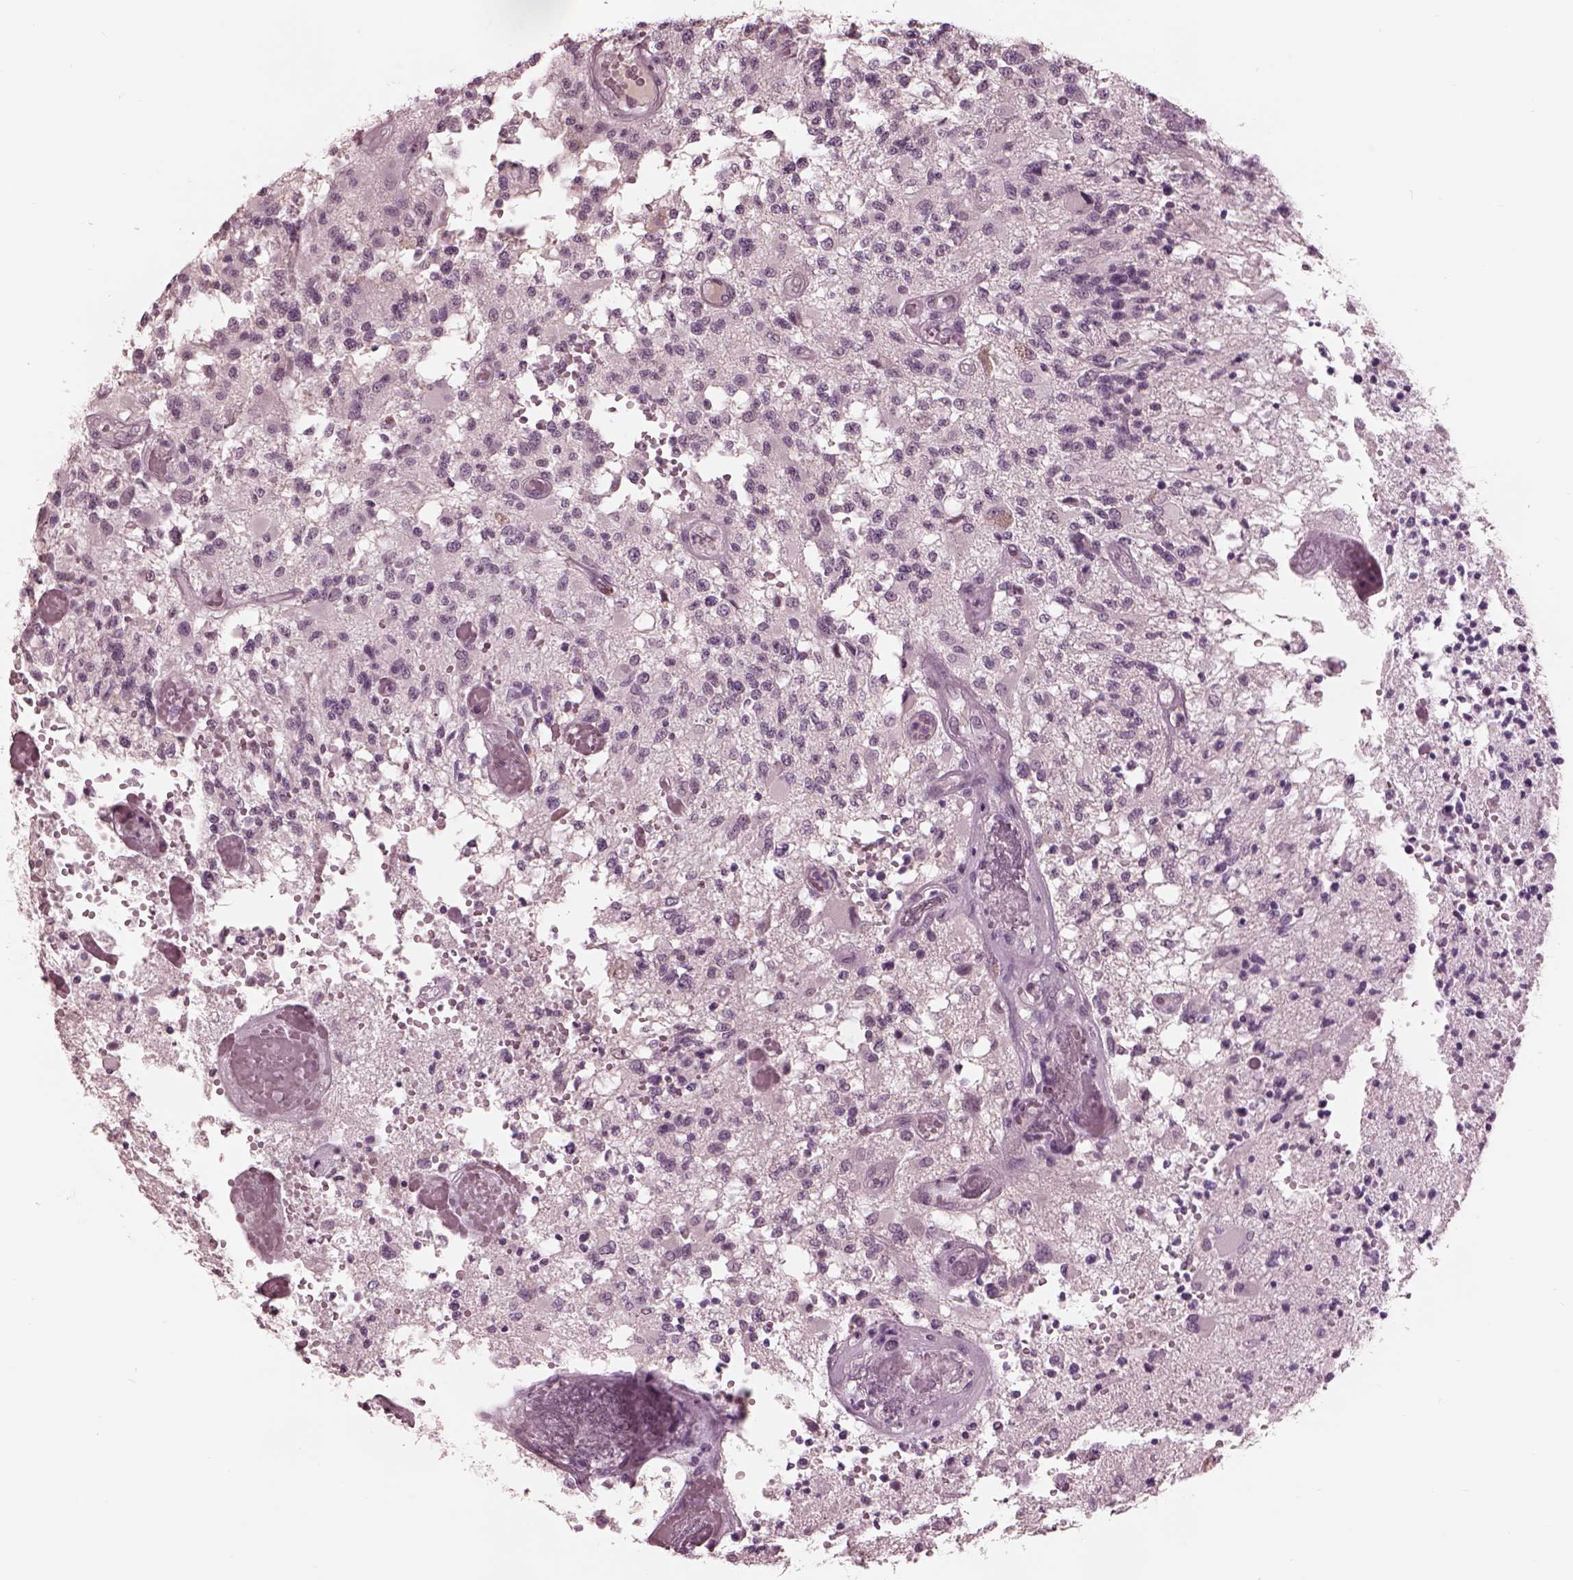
{"staining": {"intensity": "negative", "quantity": "none", "location": "none"}, "tissue": "glioma", "cell_type": "Tumor cells", "image_type": "cancer", "snomed": [{"axis": "morphology", "description": "Glioma, malignant, High grade"}, {"axis": "topography", "description": "Brain"}], "caption": "An IHC histopathology image of malignant high-grade glioma is shown. There is no staining in tumor cells of malignant high-grade glioma.", "gene": "GARIN4", "patient": {"sex": "female", "age": 63}}